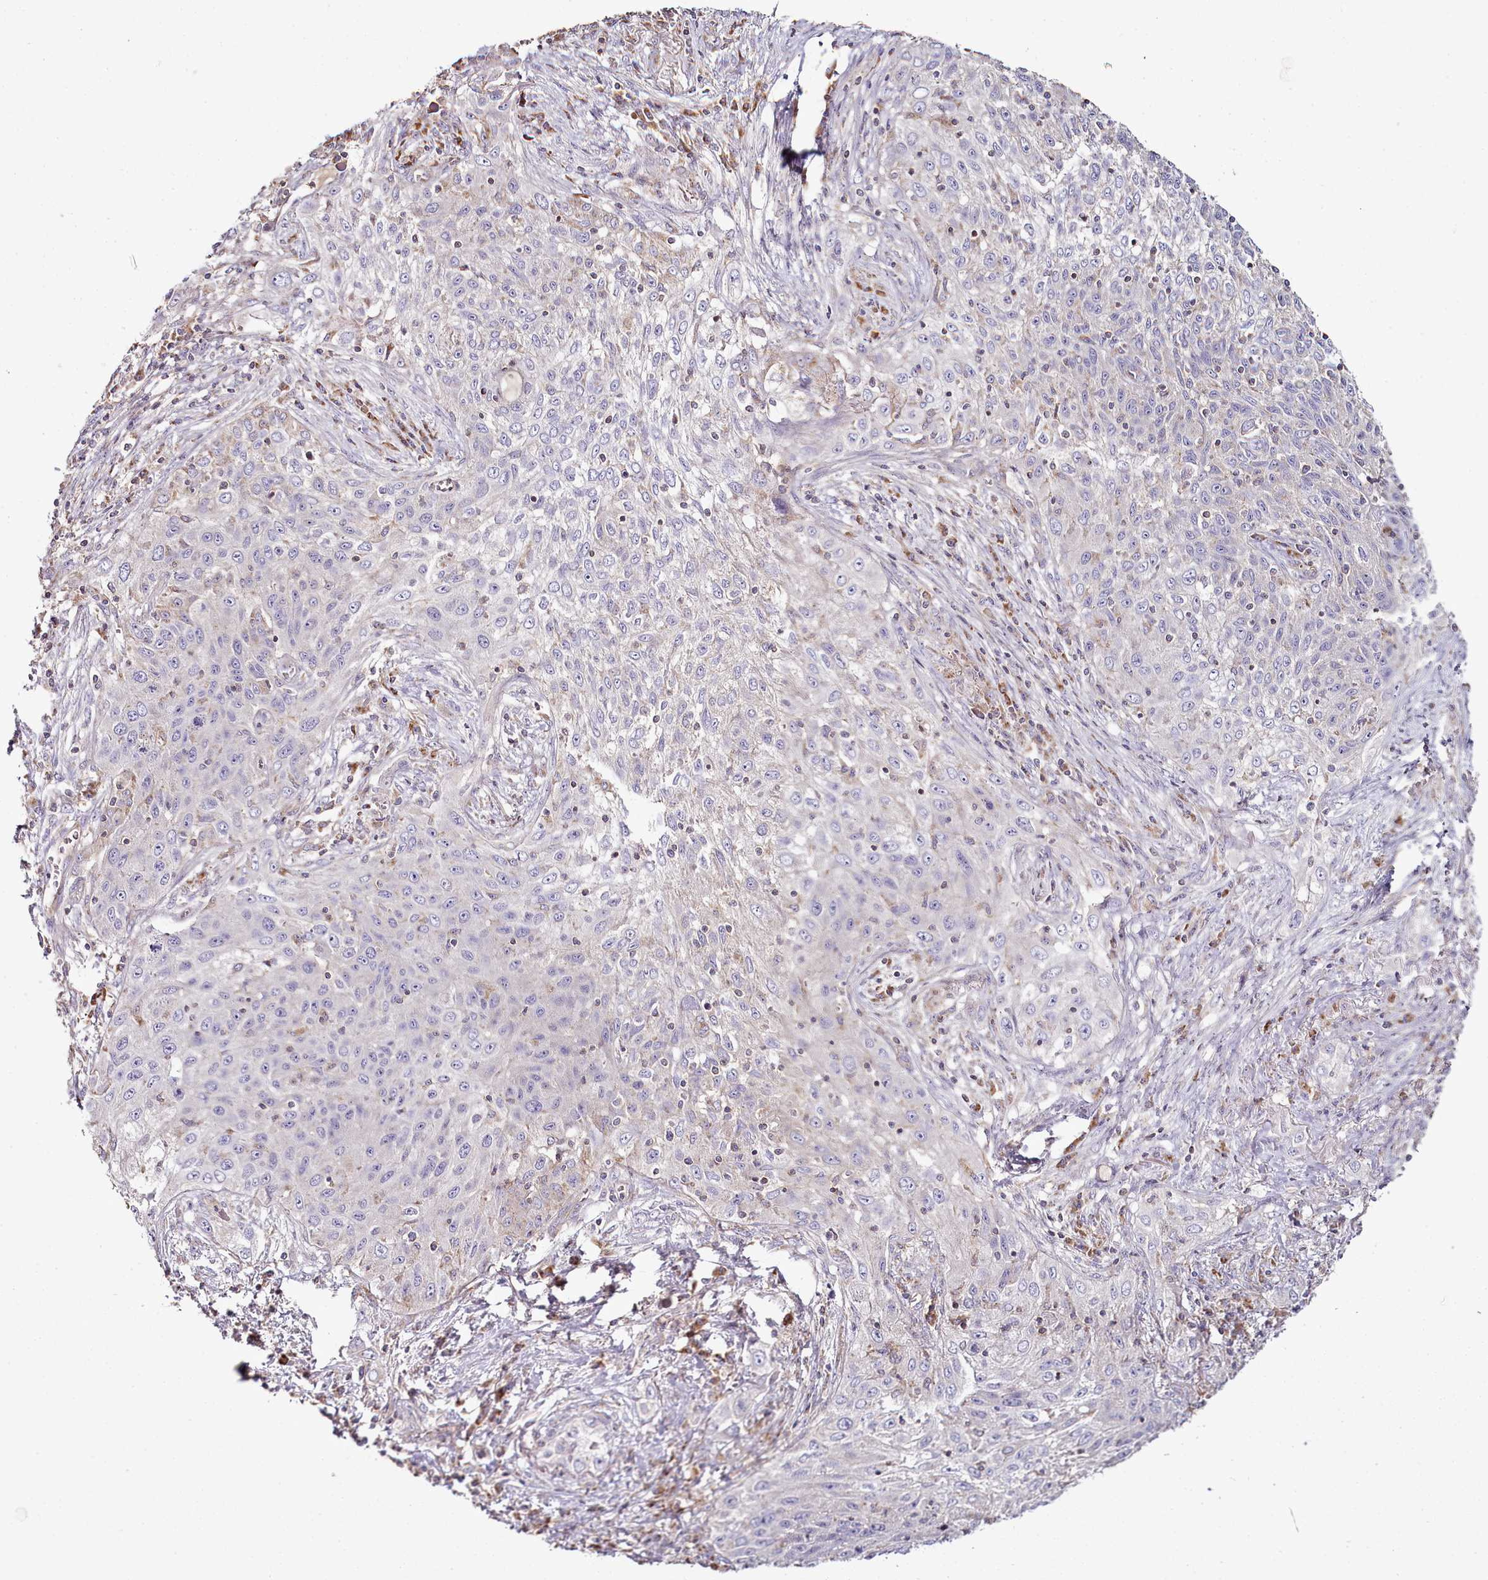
{"staining": {"intensity": "negative", "quantity": "none", "location": "none"}, "tissue": "lung cancer", "cell_type": "Tumor cells", "image_type": "cancer", "snomed": [{"axis": "morphology", "description": "Squamous cell carcinoma, NOS"}, {"axis": "topography", "description": "Lung"}], "caption": "Immunohistochemistry (IHC) histopathology image of human lung cancer stained for a protein (brown), which shows no expression in tumor cells.", "gene": "ACSS1", "patient": {"sex": "female", "age": 69}}